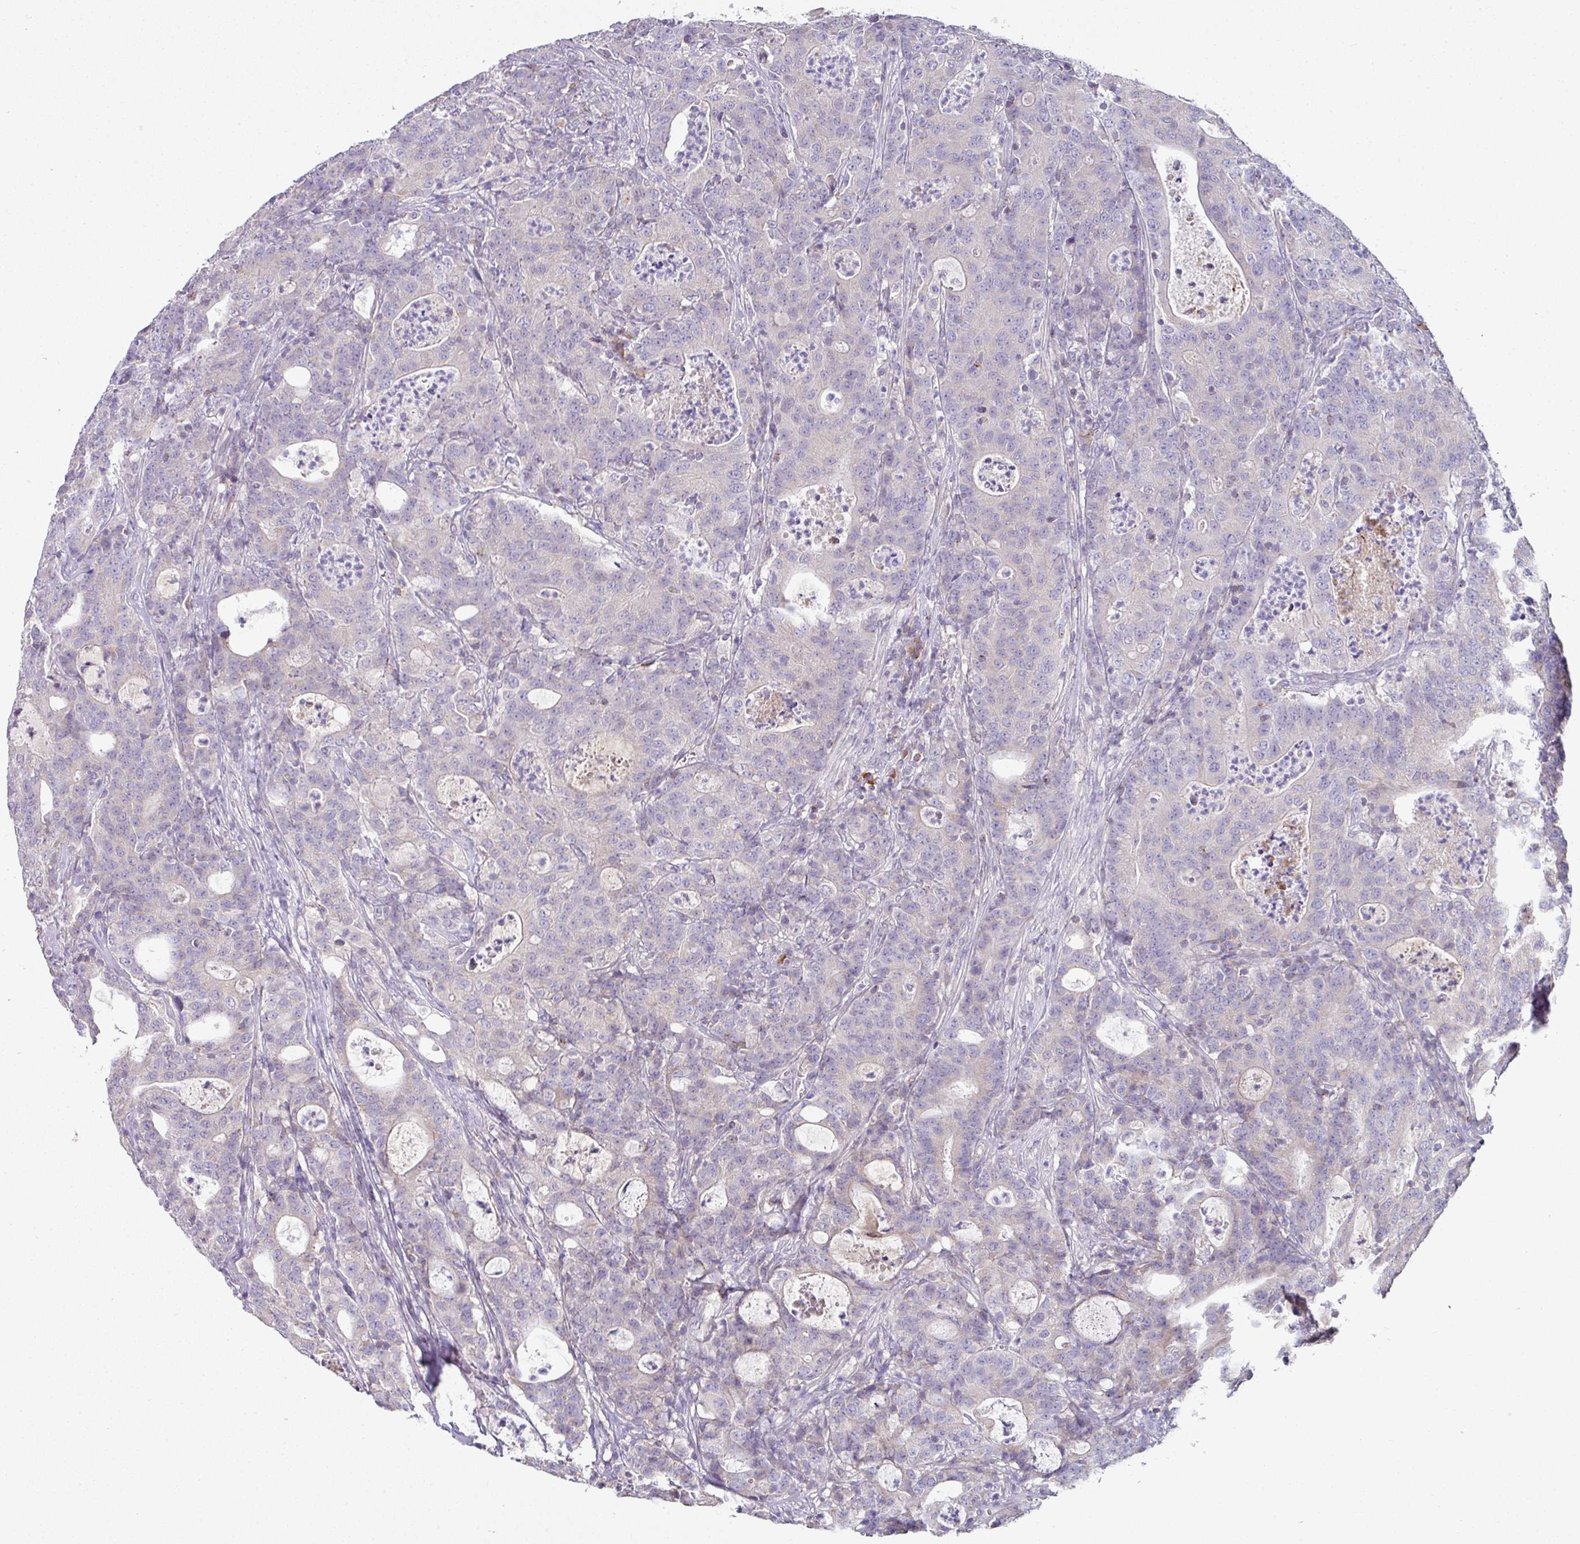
{"staining": {"intensity": "negative", "quantity": "none", "location": "none"}, "tissue": "colorectal cancer", "cell_type": "Tumor cells", "image_type": "cancer", "snomed": [{"axis": "morphology", "description": "Adenocarcinoma, NOS"}, {"axis": "topography", "description": "Colon"}], "caption": "High magnification brightfield microscopy of adenocarcinoma (colorectal) stained with DAB (brown) and counterstained with hematoxylin (blue): tumor cells show no significant positivity.", "gene": "SLAMF6", "patient": {"sex": "male", "age": 83}}